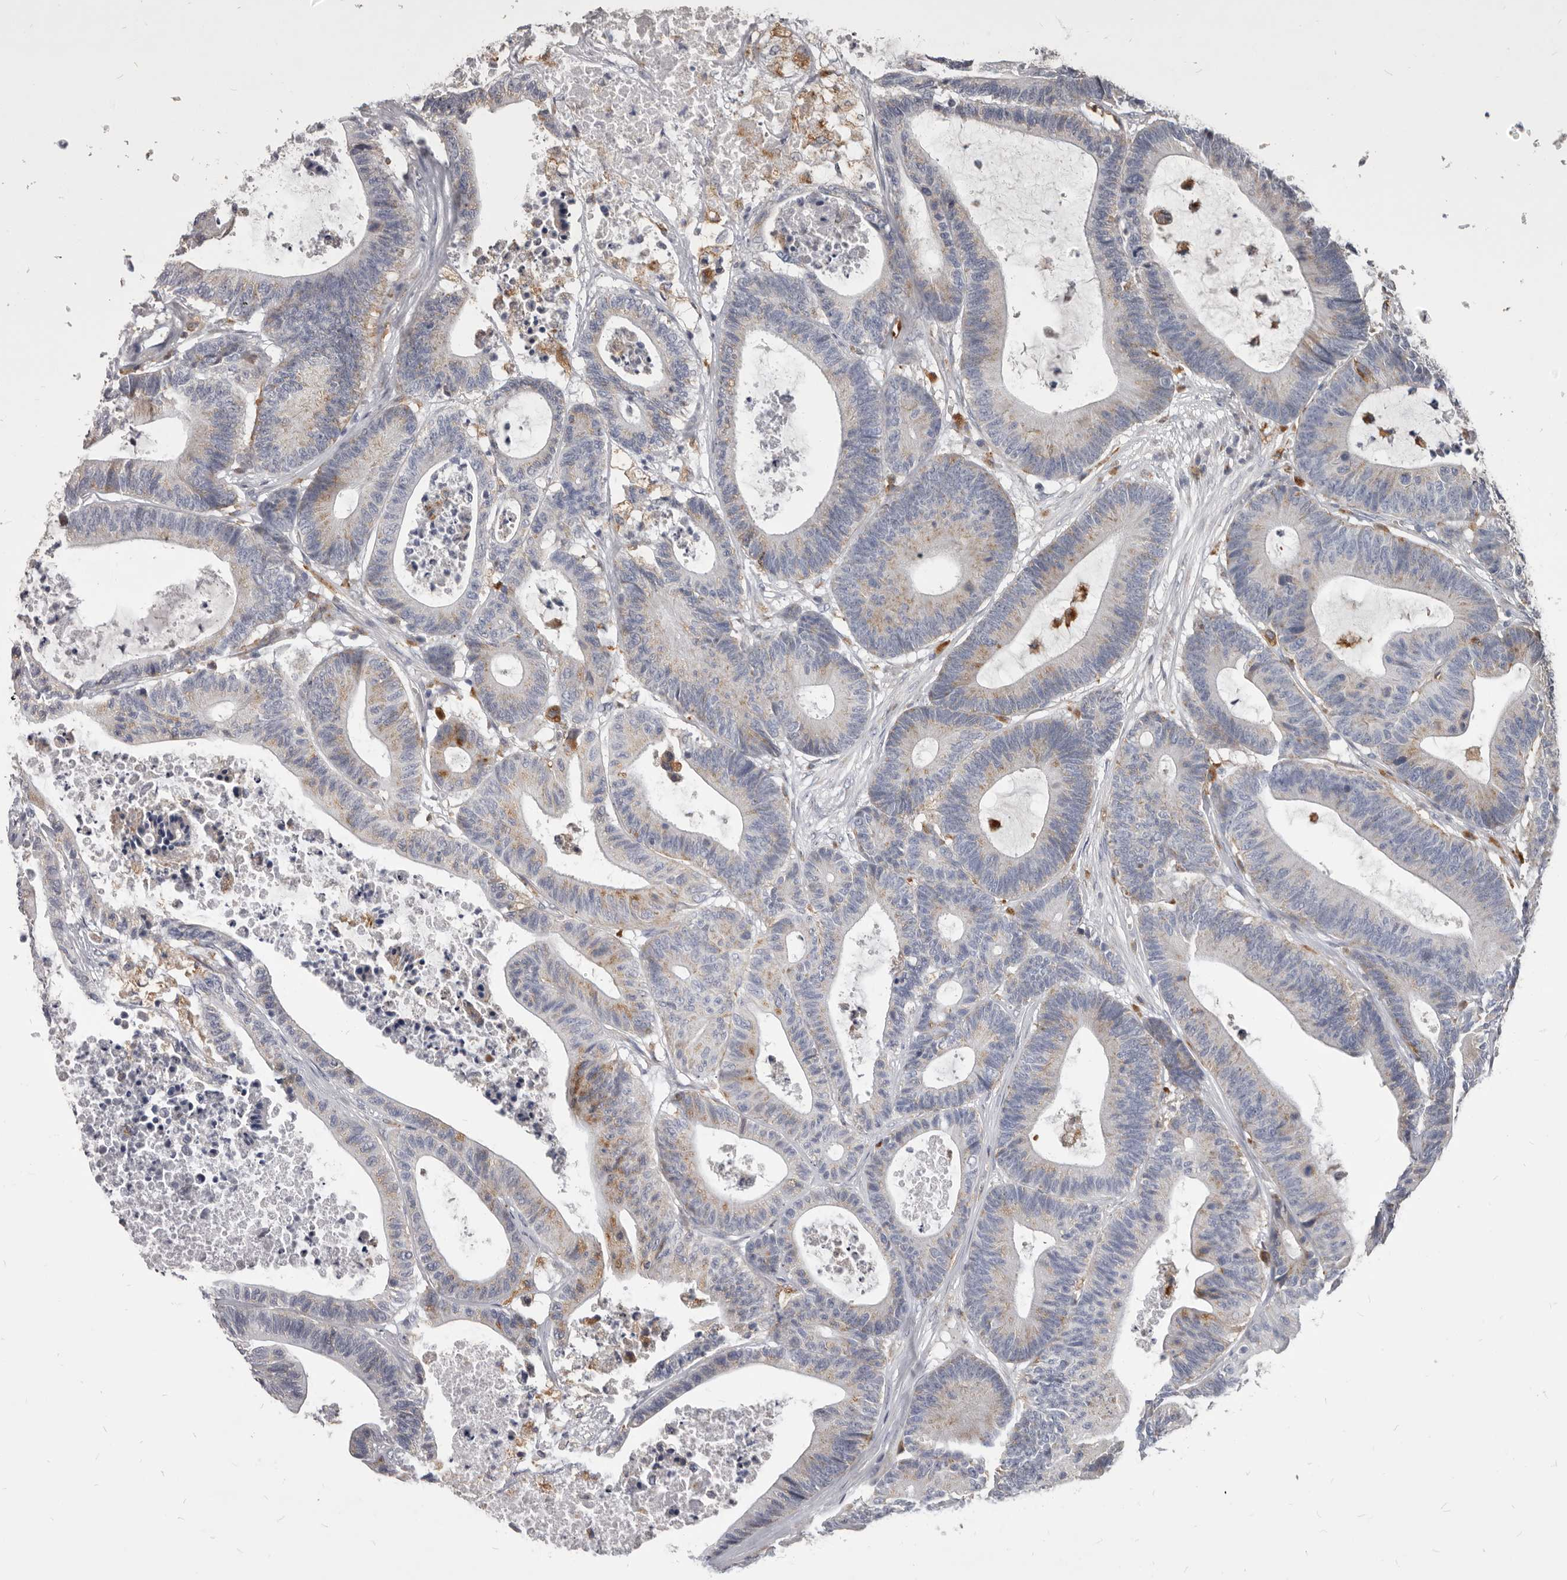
{"staining": {"intensity": "weak", "quantity": "25%-75%", "location": "cytoplasmic/membranous"}, "tissue": "colorectal cancer", "cell_type": "Tumor cells", "image_type": "cancer", "snomed": [{"axis": "morphology", "description": "Adenocarcinoma, NOS"}, {"axis": "topography", "description": "Colon"}], "caption": "Weak cytoplasmic/membranous positivity for a protein is identified in approximately 25%-75% of tumor cells of colorectal cancer using IHC.", "gene": "PI4K2A", "patient": {"sex": "female", "age": 84}}